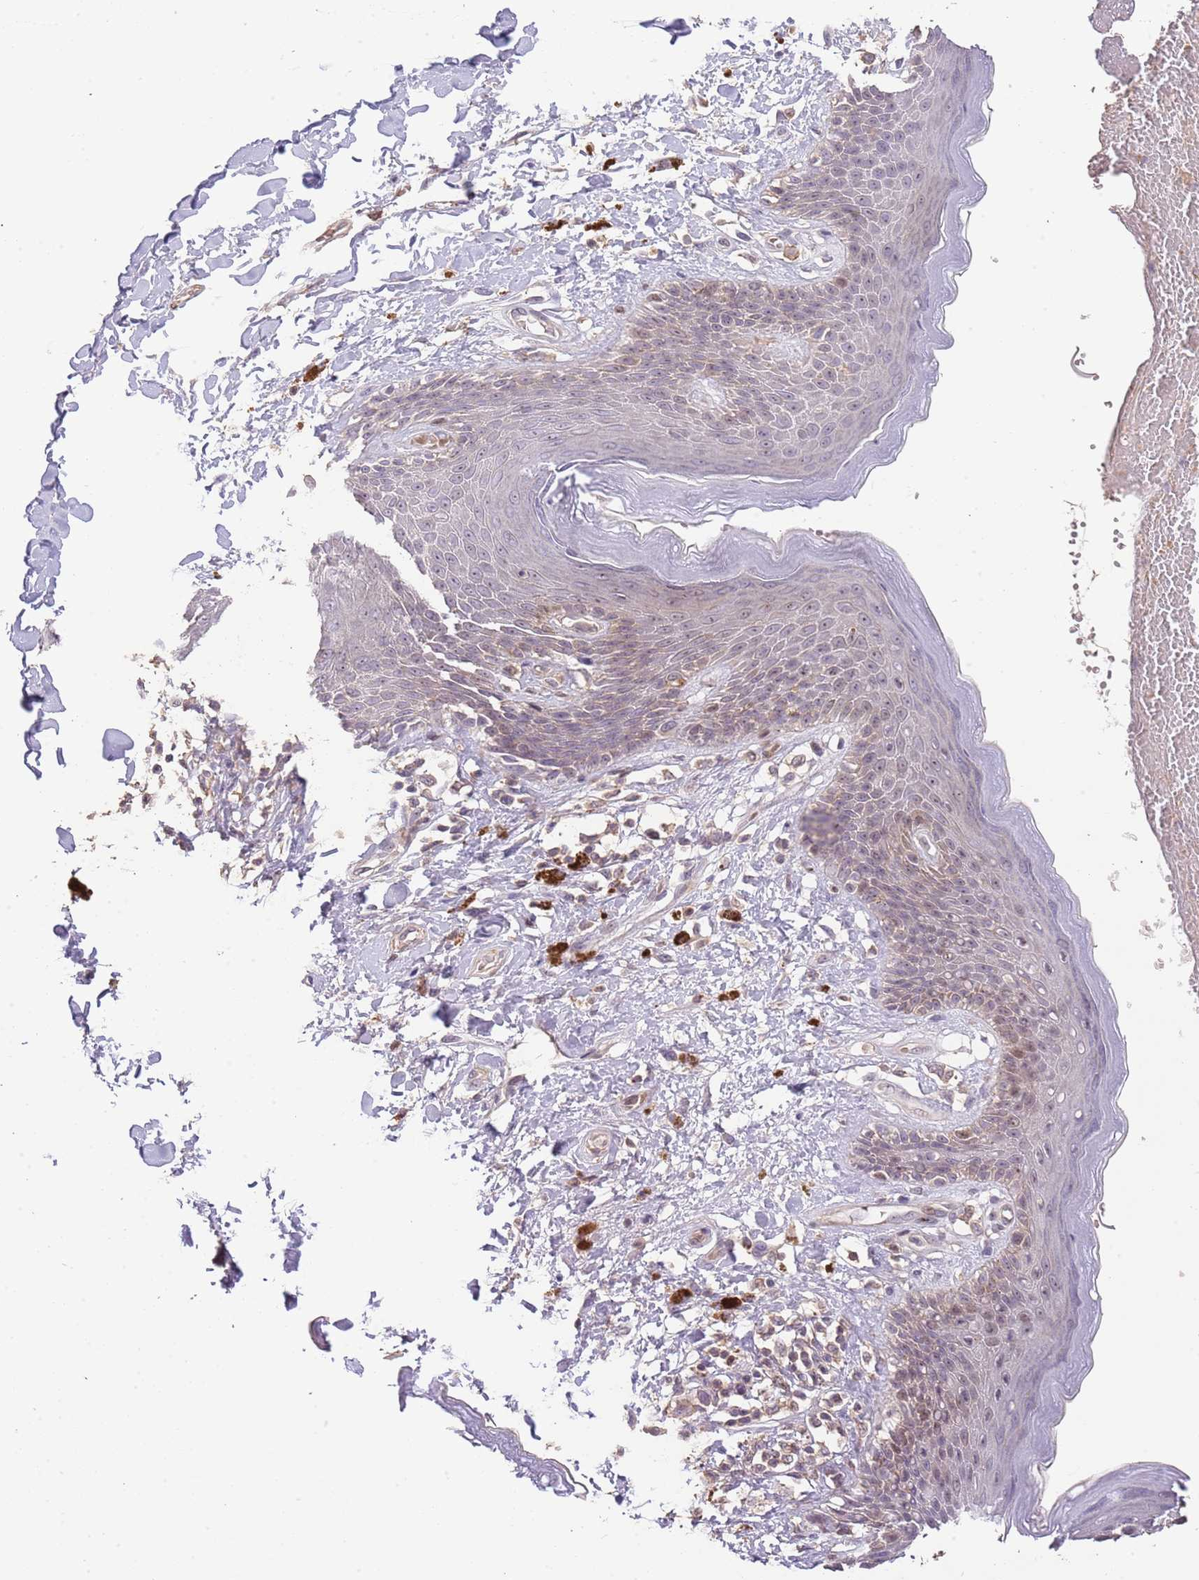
{"staining": {"intensity": "moderate", "quantity": ">75%", "location": "cytoplasmic/membranous,nuclear"}, "tissue": "skin", "cell_type": "Epidermal cells", "image_type": "normal", "snomed": [{"axis": "morphology", "description": "Normal tissue, NOS"}, {"axis": "topography", "description": "Anal"}], "caption": "Immunohistochemistry (IHC) of unremarkable skin reveals medium levels of moderate cytoplasmic/membranous,nuclear staining in about >75% of epidermal cells. The staining is performed using DAB brown chromogen to label protein expression. The nuclei are counter-stained blue using hematoxylin.", "gene": "ADTRP", "patient": {"sex": "female", "age": 78}}